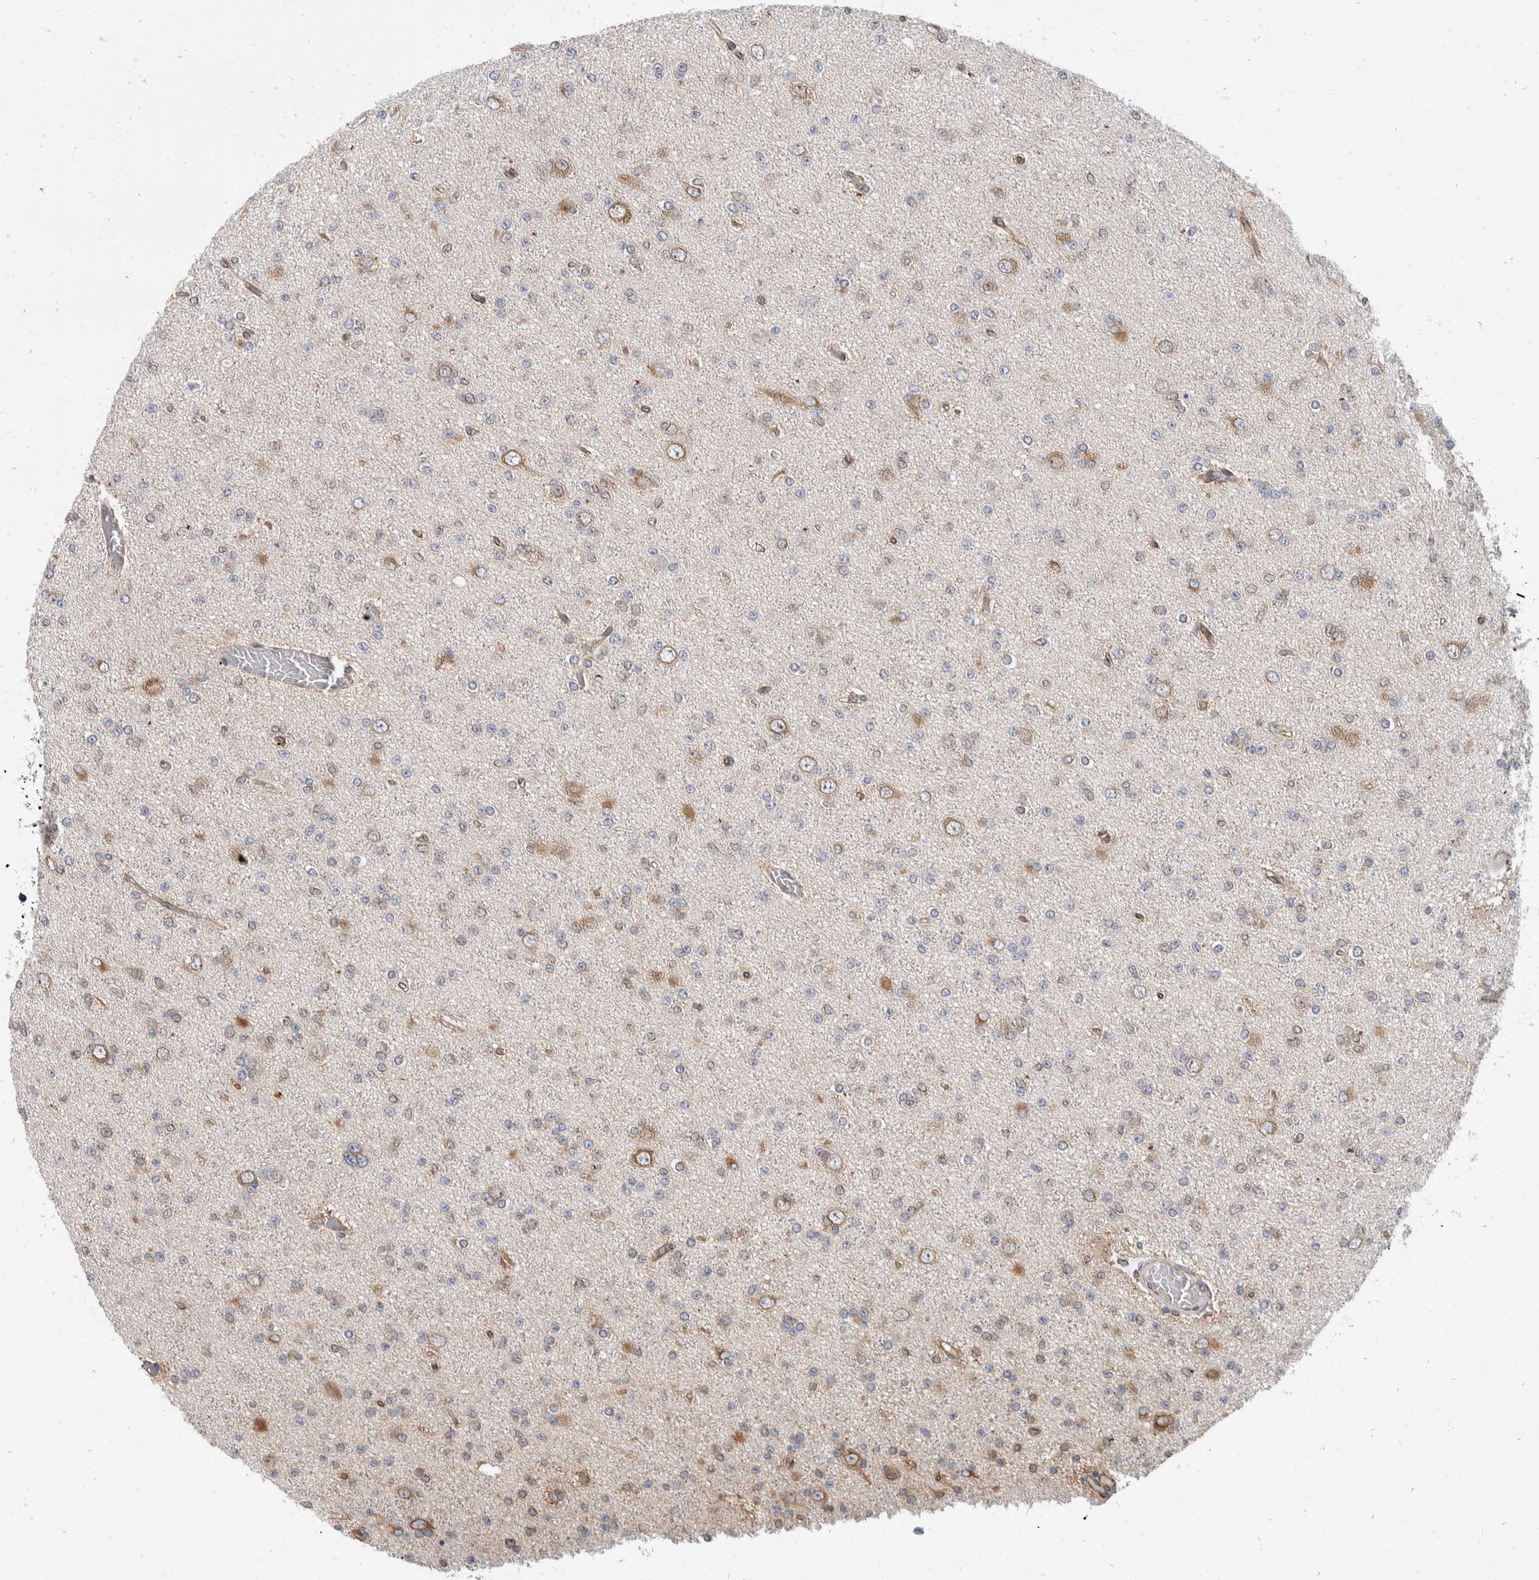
{"staining": {"intensity": "weak", "quantity": "<25%", "location": "cytoplasmic/membranous"}, "tissue": "glioma", "cell_type": "Tumor cells", "image_type": "cancer", "snomed": [{"axis": "morphology", "description": "Glioma, malignant, Low grade"}, {"axis": "topography", "description": "Brain"}], "caption": "Glioma was stained to show a protein in brown. There is no significant expression in tumor cells.", "gene": "TMEM245", "patient": {"sex": "female", "age": 22}}